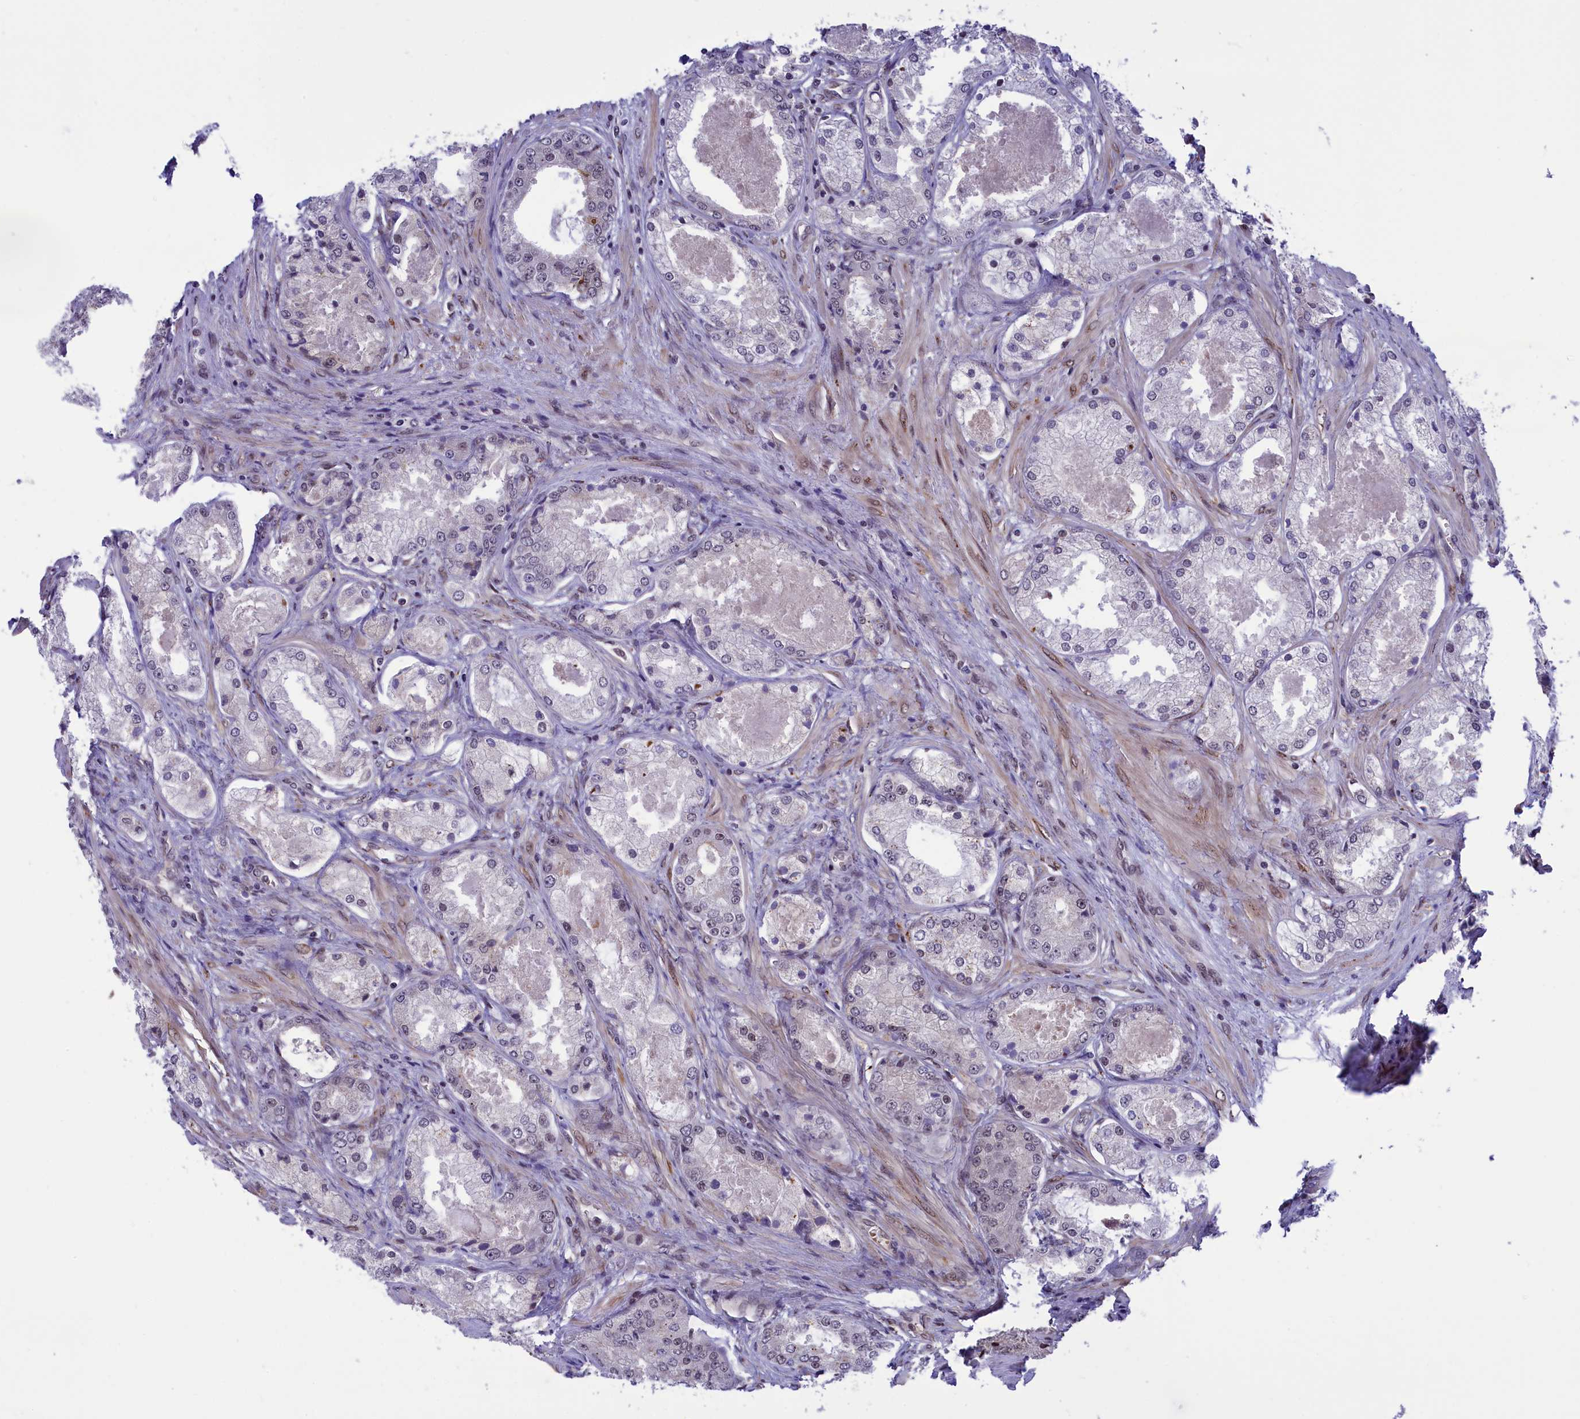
{"staining": {"intensity": "negative", "quantity": "none", "location": "none"}, "tissue": "prostate cancer", "cell_type": "Tumor cells", "image_type": "cancer", "snomed": [{"axis": "morphology", "description": "Adenocarcinoma, Low grade"}, {"axis": "topography", "description": "Prostate"}], "caption": "Immunohistochemistry of prostate cancer (low-grade adenocarcinoma) demonstrates no staining in tumor cells. Nuclei are stained in blue.", "gene": "MPHOSPH8", "patient": {"sex": "male", "age": 68}}